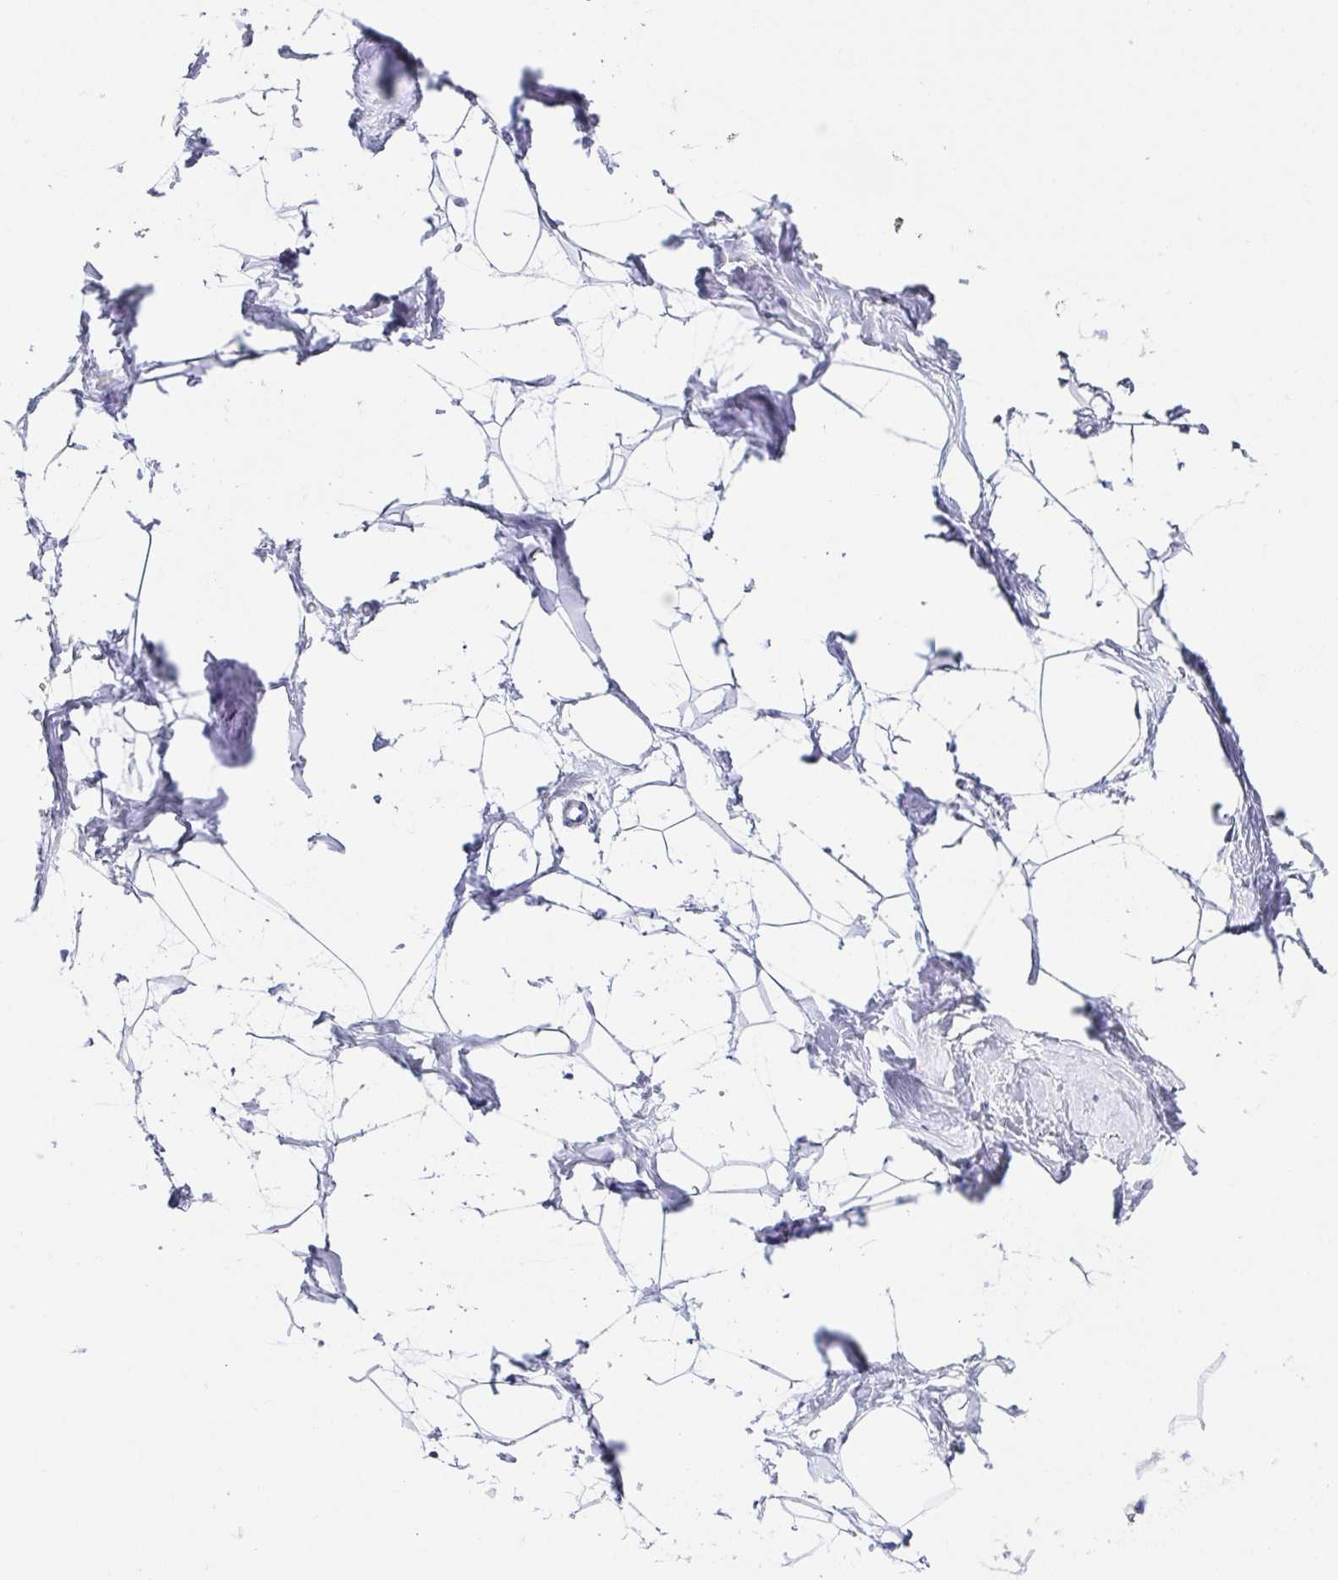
{"staining": {"intensity": "negative", "quantity": "none", "location": "none"}, "tissue": "breast", "cell_type": "Adipocytes", "image_type": "normal", "snomed": [{"axis": "morphology", "description": "Normal tissue, NOS"}, {"axis": "topography", "description": "Breast"}], "caption": "DAB (3,3'-diaminobenzidine) immunohistochemical staining of benign human breast reveals no significant positivity in adipocytes. (Immunohistochemistry, brightfield microscopy, high magnification).", "gene": "TNNT2", "patient": {"sex": "female", "age": 32}}